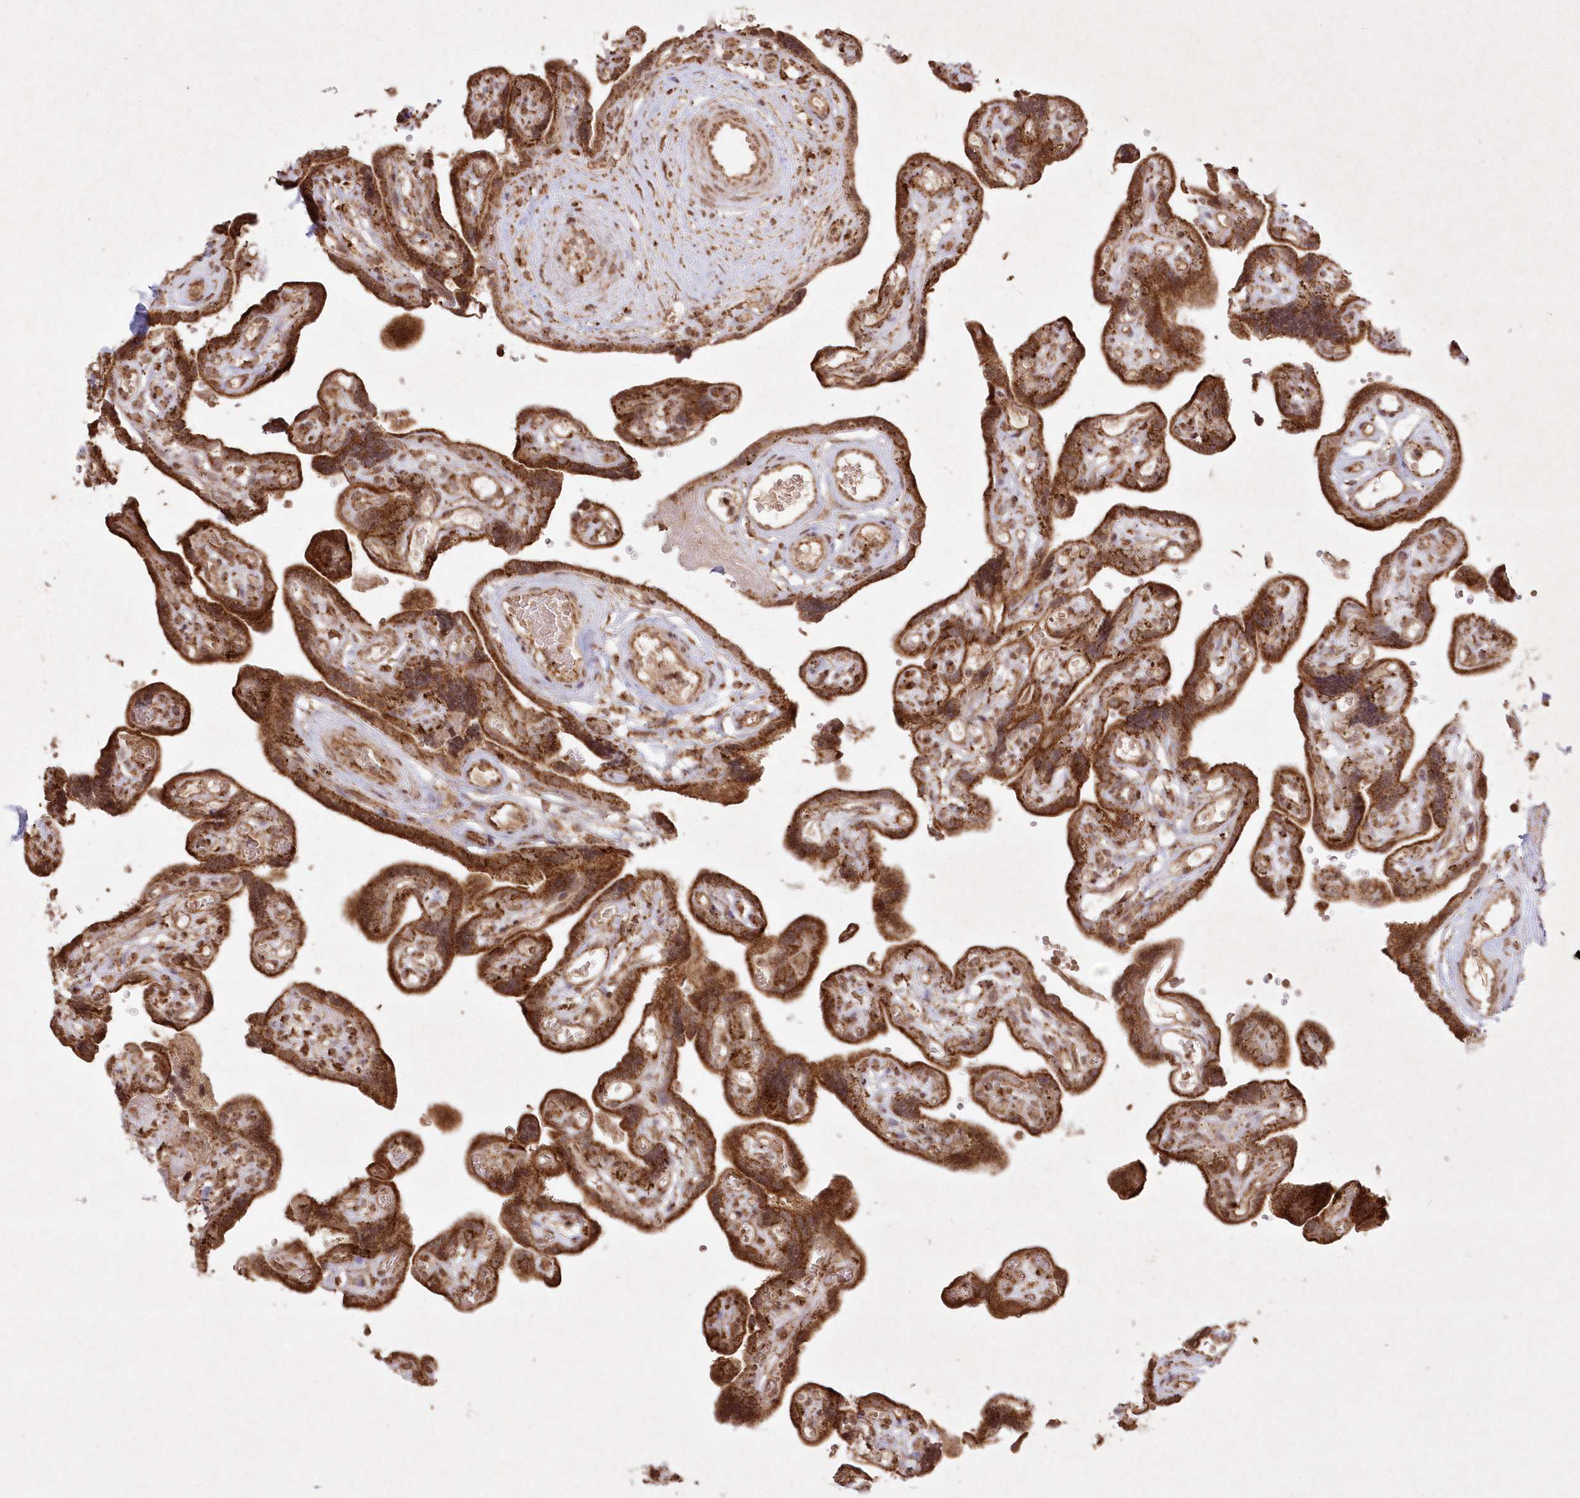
{"staining": {"intensity": "strong", "quantity": ">75%", "location": "cytoplasmic/membranous"}, "tissue": "placenta", "cell_type": "Decidual cells", "image_type": "normal", "snomed": [{"axis": "morphology", "description": "Normal tissue, NOS"}, {"axis": "topography", "description": "Placenta"}], "caption": "Placenta stained for a protein demonstrates strong cytoplasmic/membranous positivity in decidual cells. Ihc stains the protein in brown and the nuclei are stained blue.", "gene": "LRPPRC", "patient": {"sex": "female", "age": 30}}